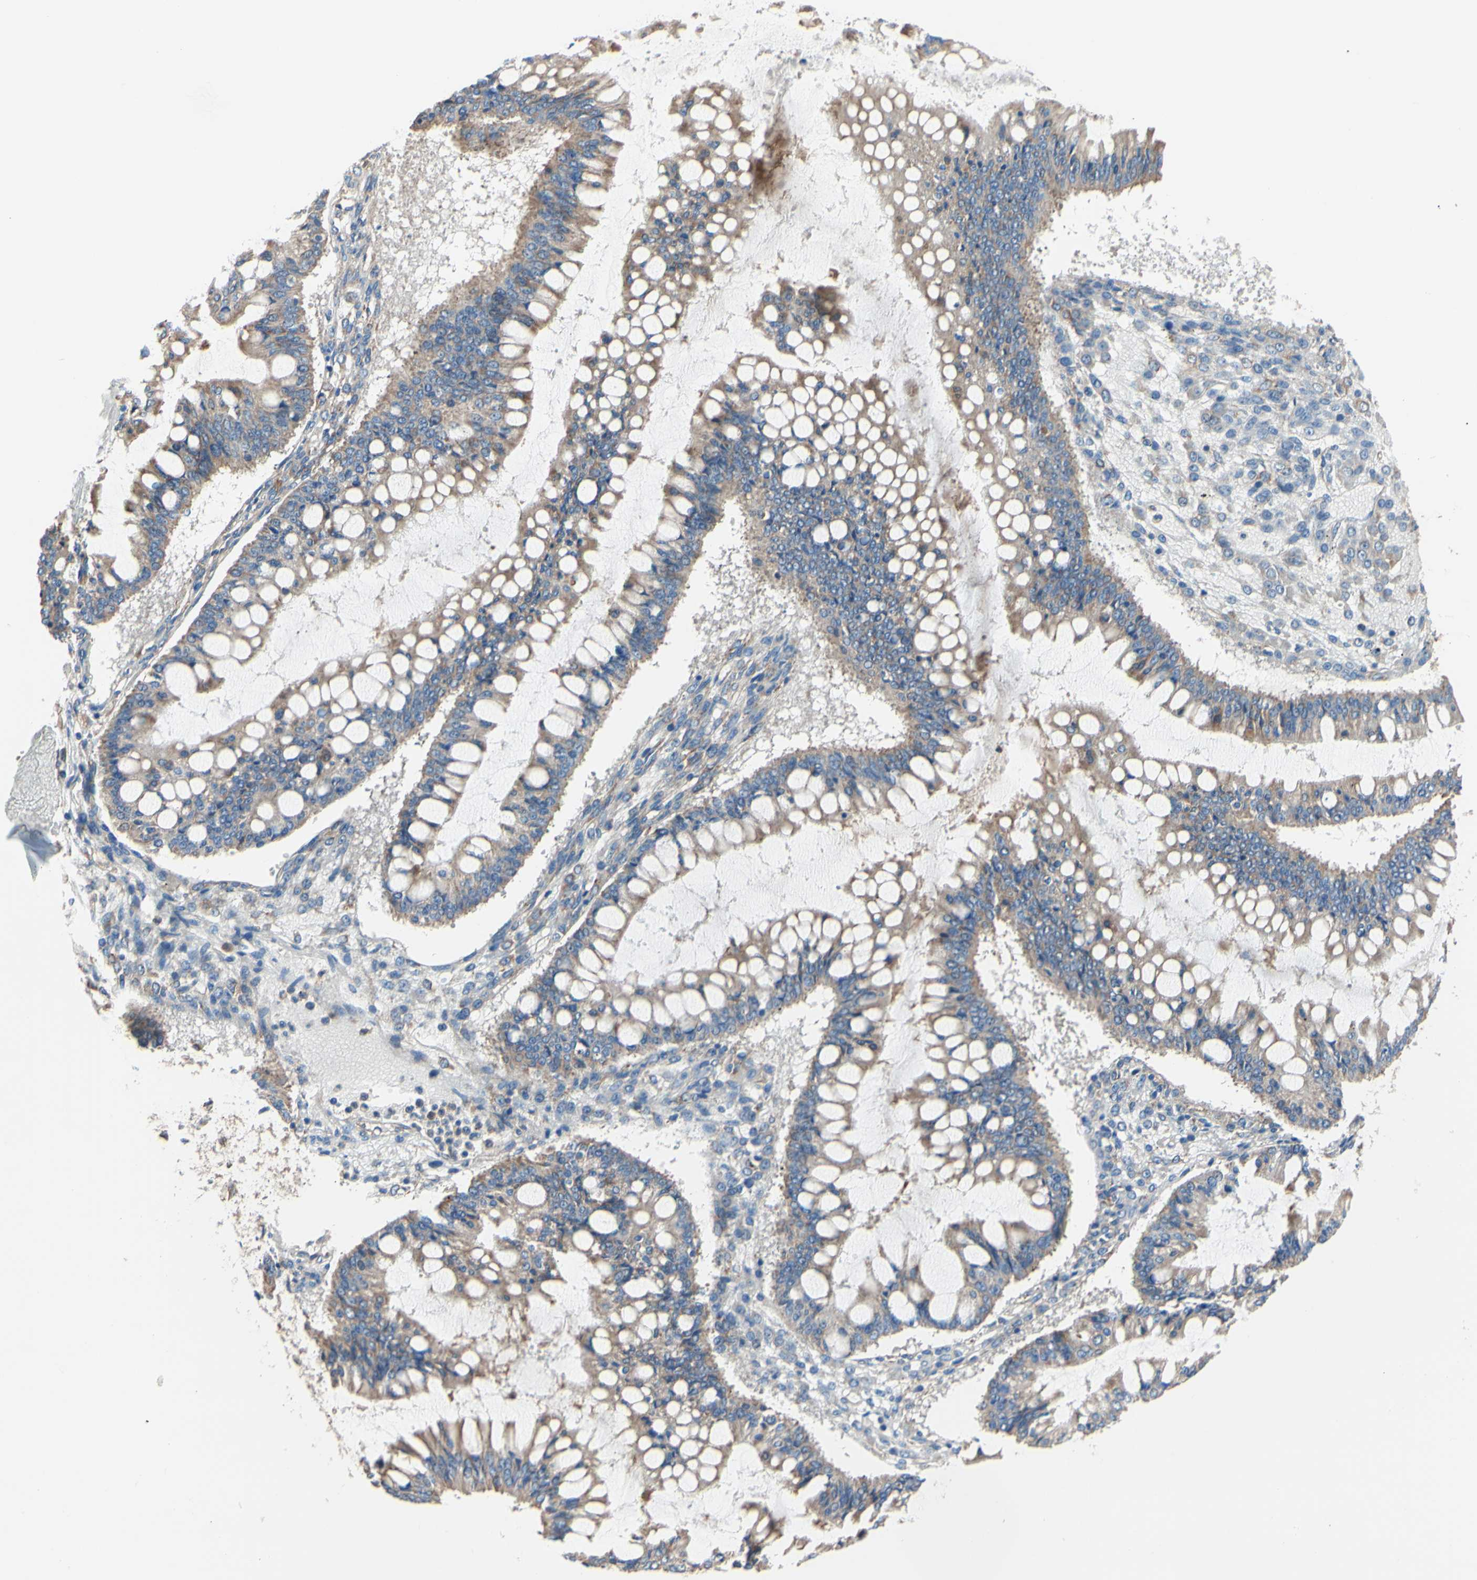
{"staining": {"intensity": "moderate", "quantity": ">75%", "location": "cytoplasmic/membranous"}, "tissue": "ovarian cancer", "cell_type": "Tumor cells", "image_type": "cancer", "snomed": [{"axis": "morphology", "description": "Cystadenocarcinoma, mucinous, NOS"}, {"axis": "topography", "description": "Ovary"}], "caption": "Tumor cells demonstrate moderate cytoplasmic/membranous staining in approximately >75% of cells in mucinous cystadenocarcinoma (ovarian).", "gene": "FMR1", "patient": {"sex": "female", "age": 73}}